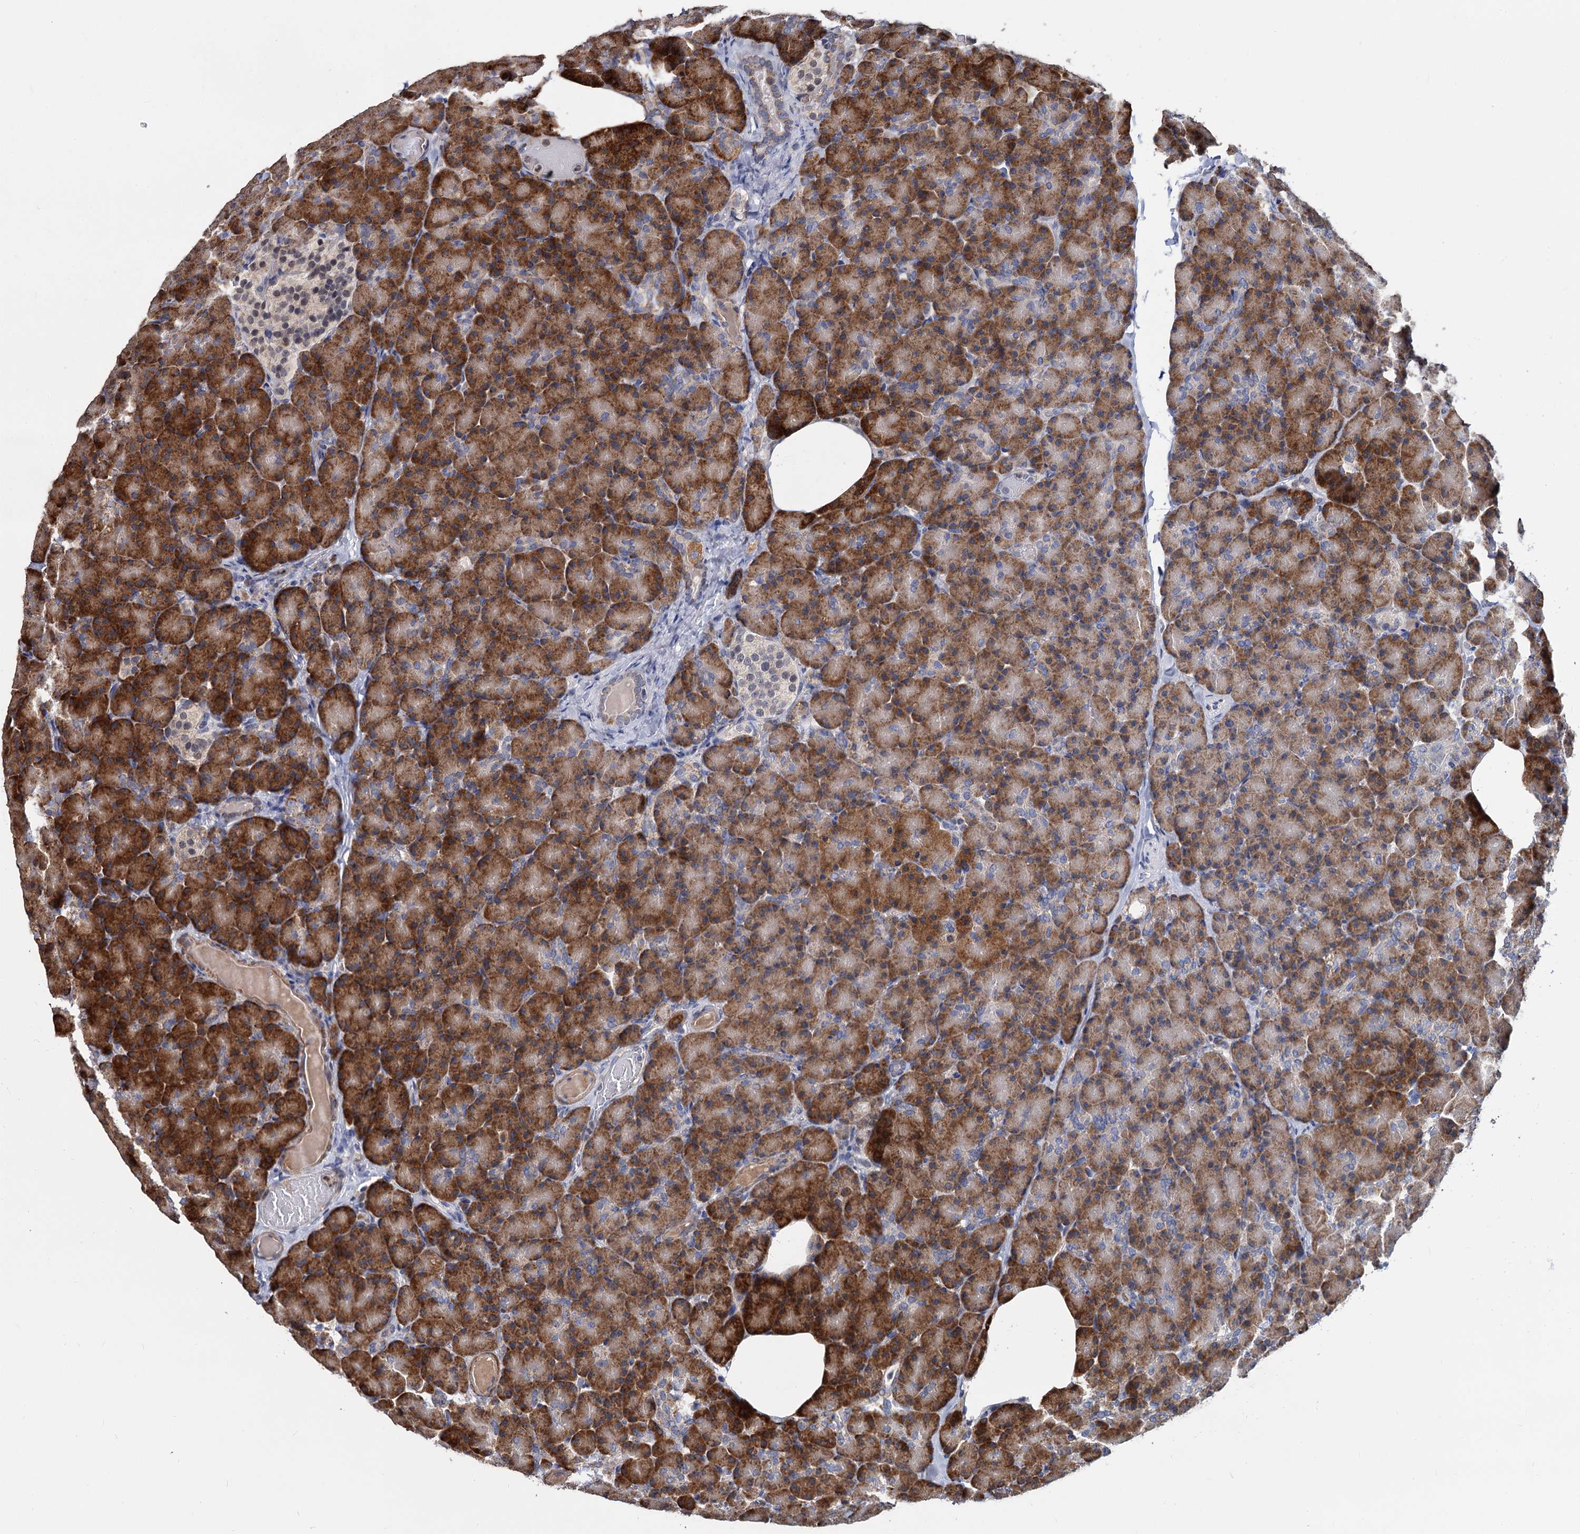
{"staining": {"intensity": "strong", "quantity": ">75%", "location": "cytoplasmic/membranous"}, "tissue": "pancreas", "cell_type": "Exocrine glandular cells", "image_type": "normal", "snomed": [{"axis": "morphology", "description": "Normal tissue, NOS"}, {"axis": "topography", "description": "Pancreas"}], "caption": "A micrograph of pancreas stained for a protein shows strong cytoplasmic/membranous brown staining in exocrine glandular cells.", "gene": "ALKBH7", "patient": {"sex": "female", "age": 43}}